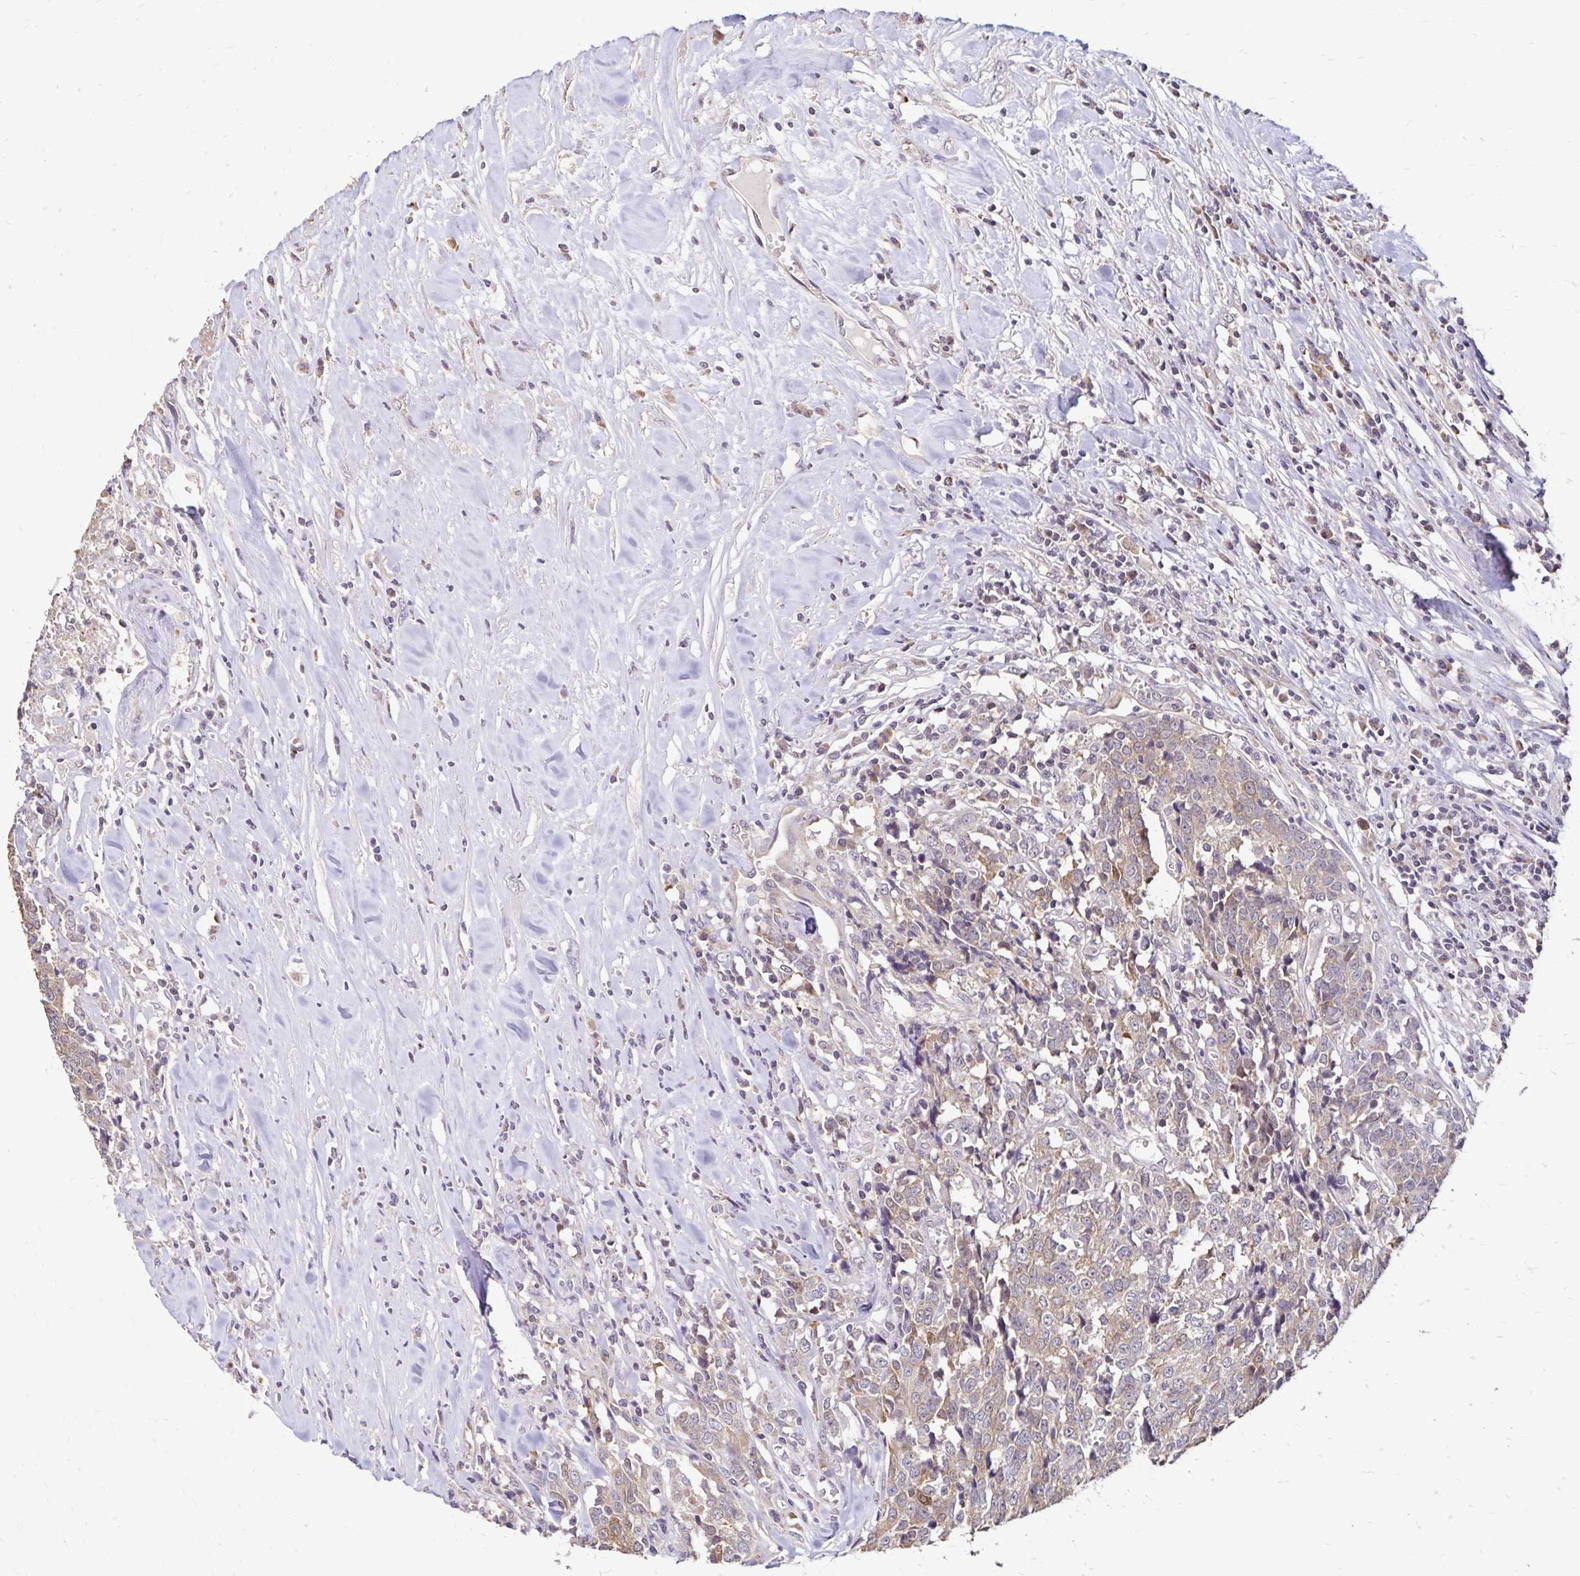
{"staining": {"intensity": "weak", "quantity": "25%-75%", "location": "cytoplasmic/membranous"}, "tissue": "prostate cancer", "cell_type": "Tumor cells", "image_type": "cancer", "snomed": [{"axis": "morphology", "description": "Adenocarcinoma, High grade"}, {"axis": "topography", "description": "Prostate and seminal vesicle, NOS"}], "caption": "Tumor cells exhibit weak cytoplasmic/membranous staining in about 25%-75% of cells in prostate cancer.", "gene": "EMC10", "patient": {"sex": "male", "age": 60}}